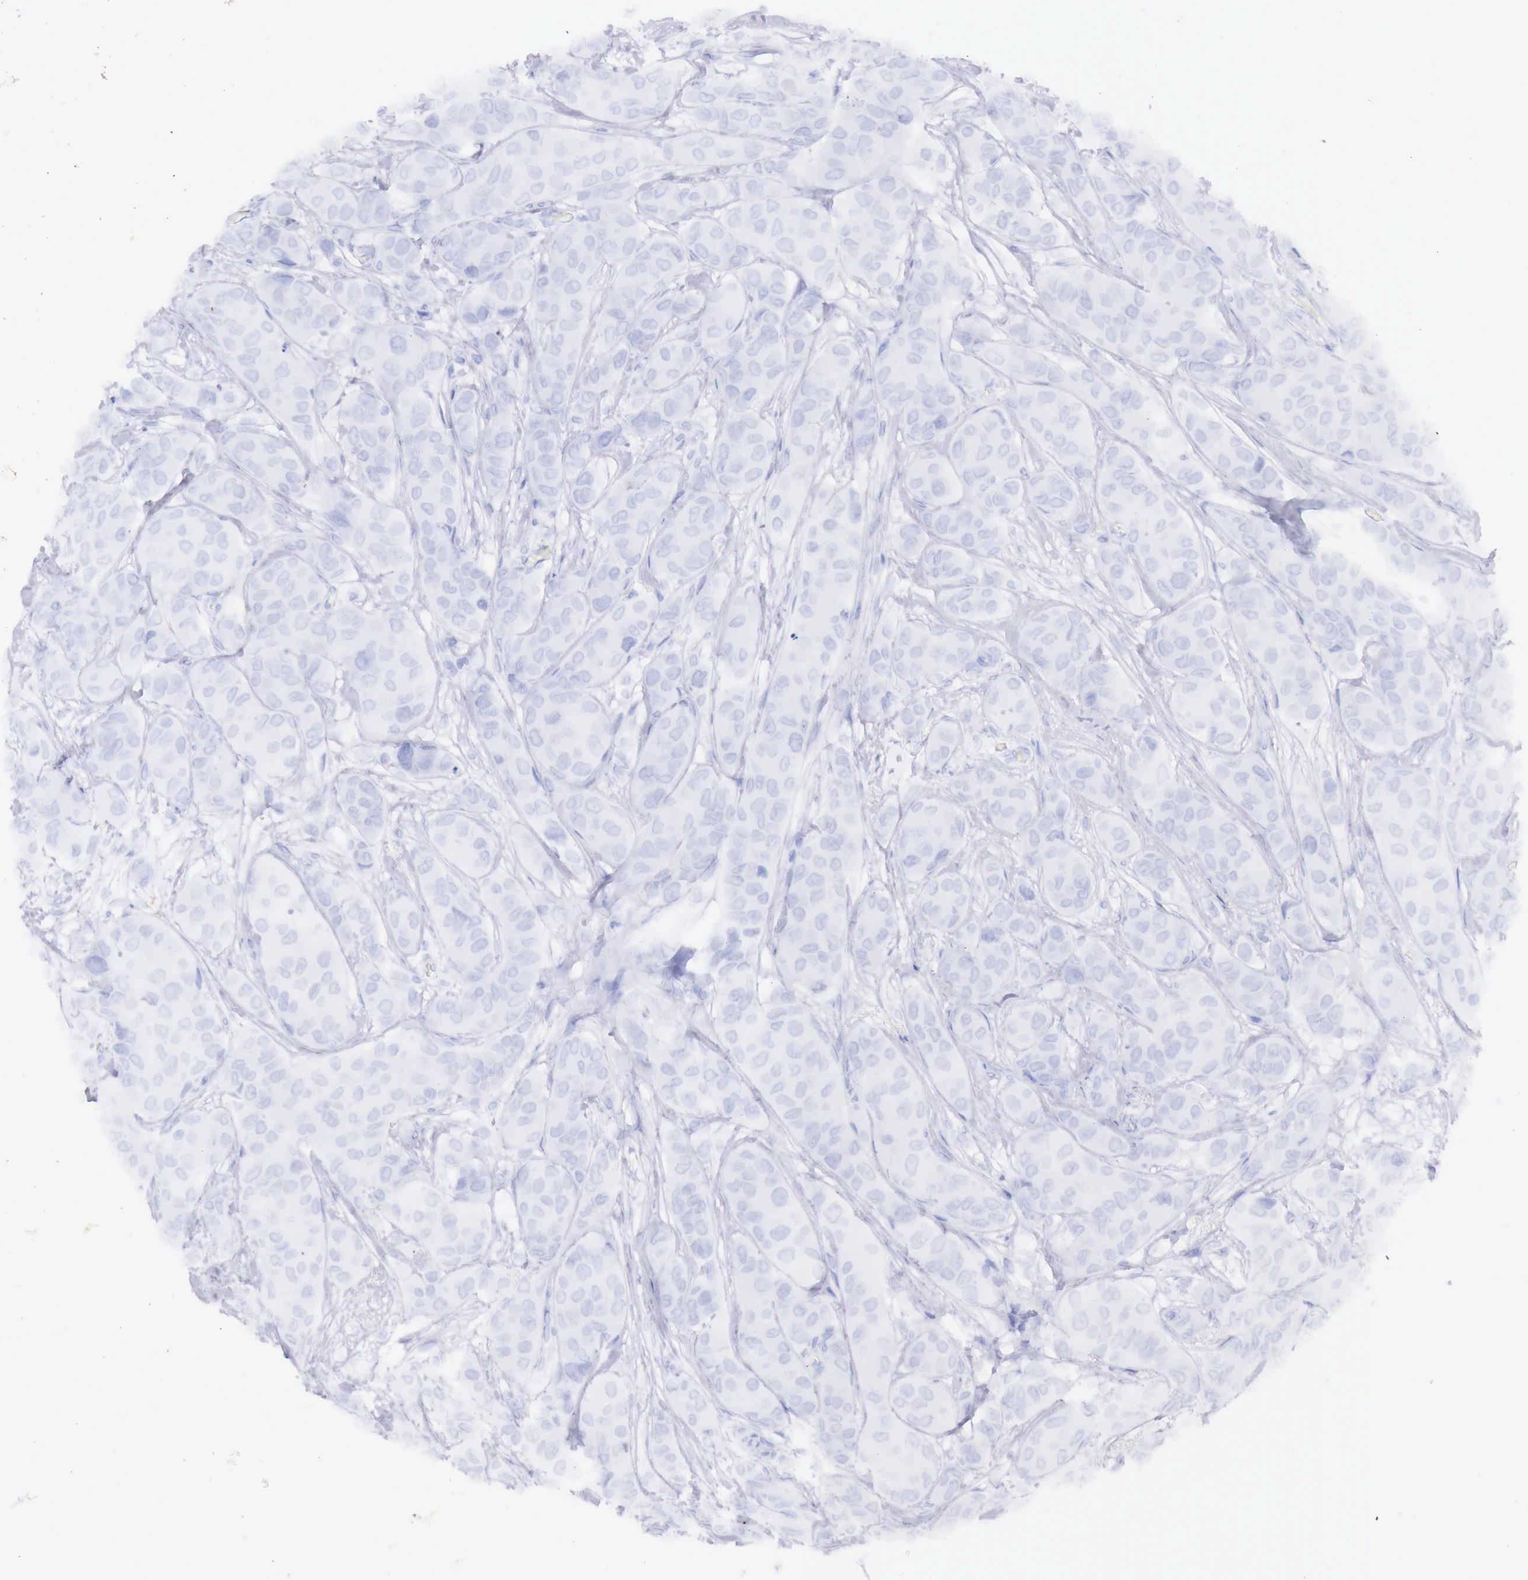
{"staining": {"intensity": "negative", "quantity": "none", "location": "none"}, "tissue": "breast cancer", "cell_type": "Tumor cells", "image_type": "cancer", "snomed": [{"axis": "morphology", "description": "Duct carcinoma"}, {"axis": "topography", "description": "Breast"}], "caption": "A micrograph of breast cancer (infiltrating ductal carcinoma) stained for a protein reveals no brown staining in tumor cells.", "gene": "INHA", "patient": {"sex": "female", "age": 68}}